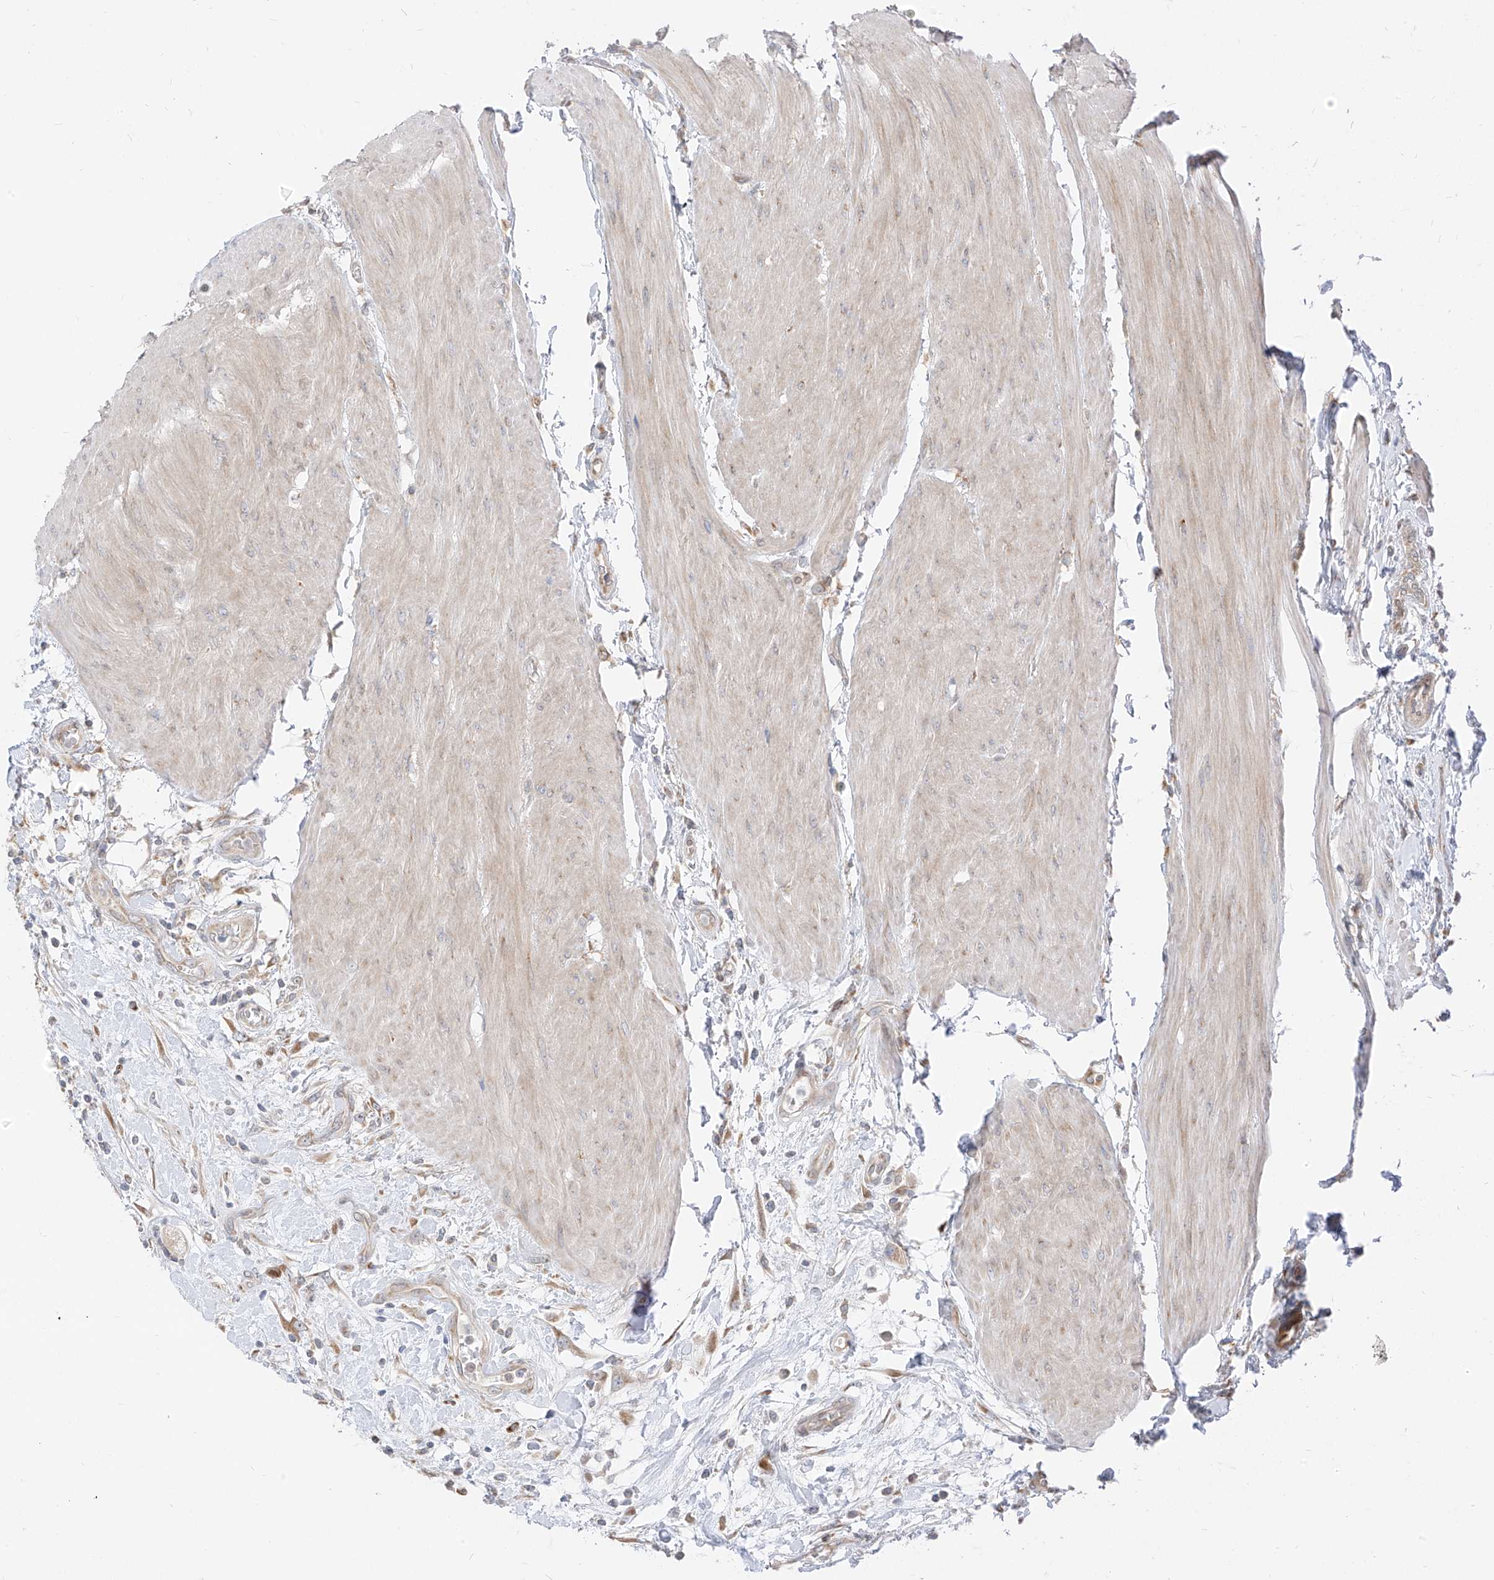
{"staining": {"intensity": "moderate", "quantity": "25%-75%", "location": "cytoplasmic/membranous"}, "tissue": "urothelial cancer", "cell_type": "Tumor cells", "image_type": "cancer", "snomed": [{"axis": "morphology", "description": "Urothelial carcinoma, High grade"}, {"axis": "topography", "description": "Urinary bladder"}], "caption": "Protein staining of high-grade urothelial carcinoma tissue reveals moderate cytoplasmic/membranous staining in approximately 25%-75% of tumor cells.", "gene": "STT3A", "patient": {"sex": "male", "age": 50}}